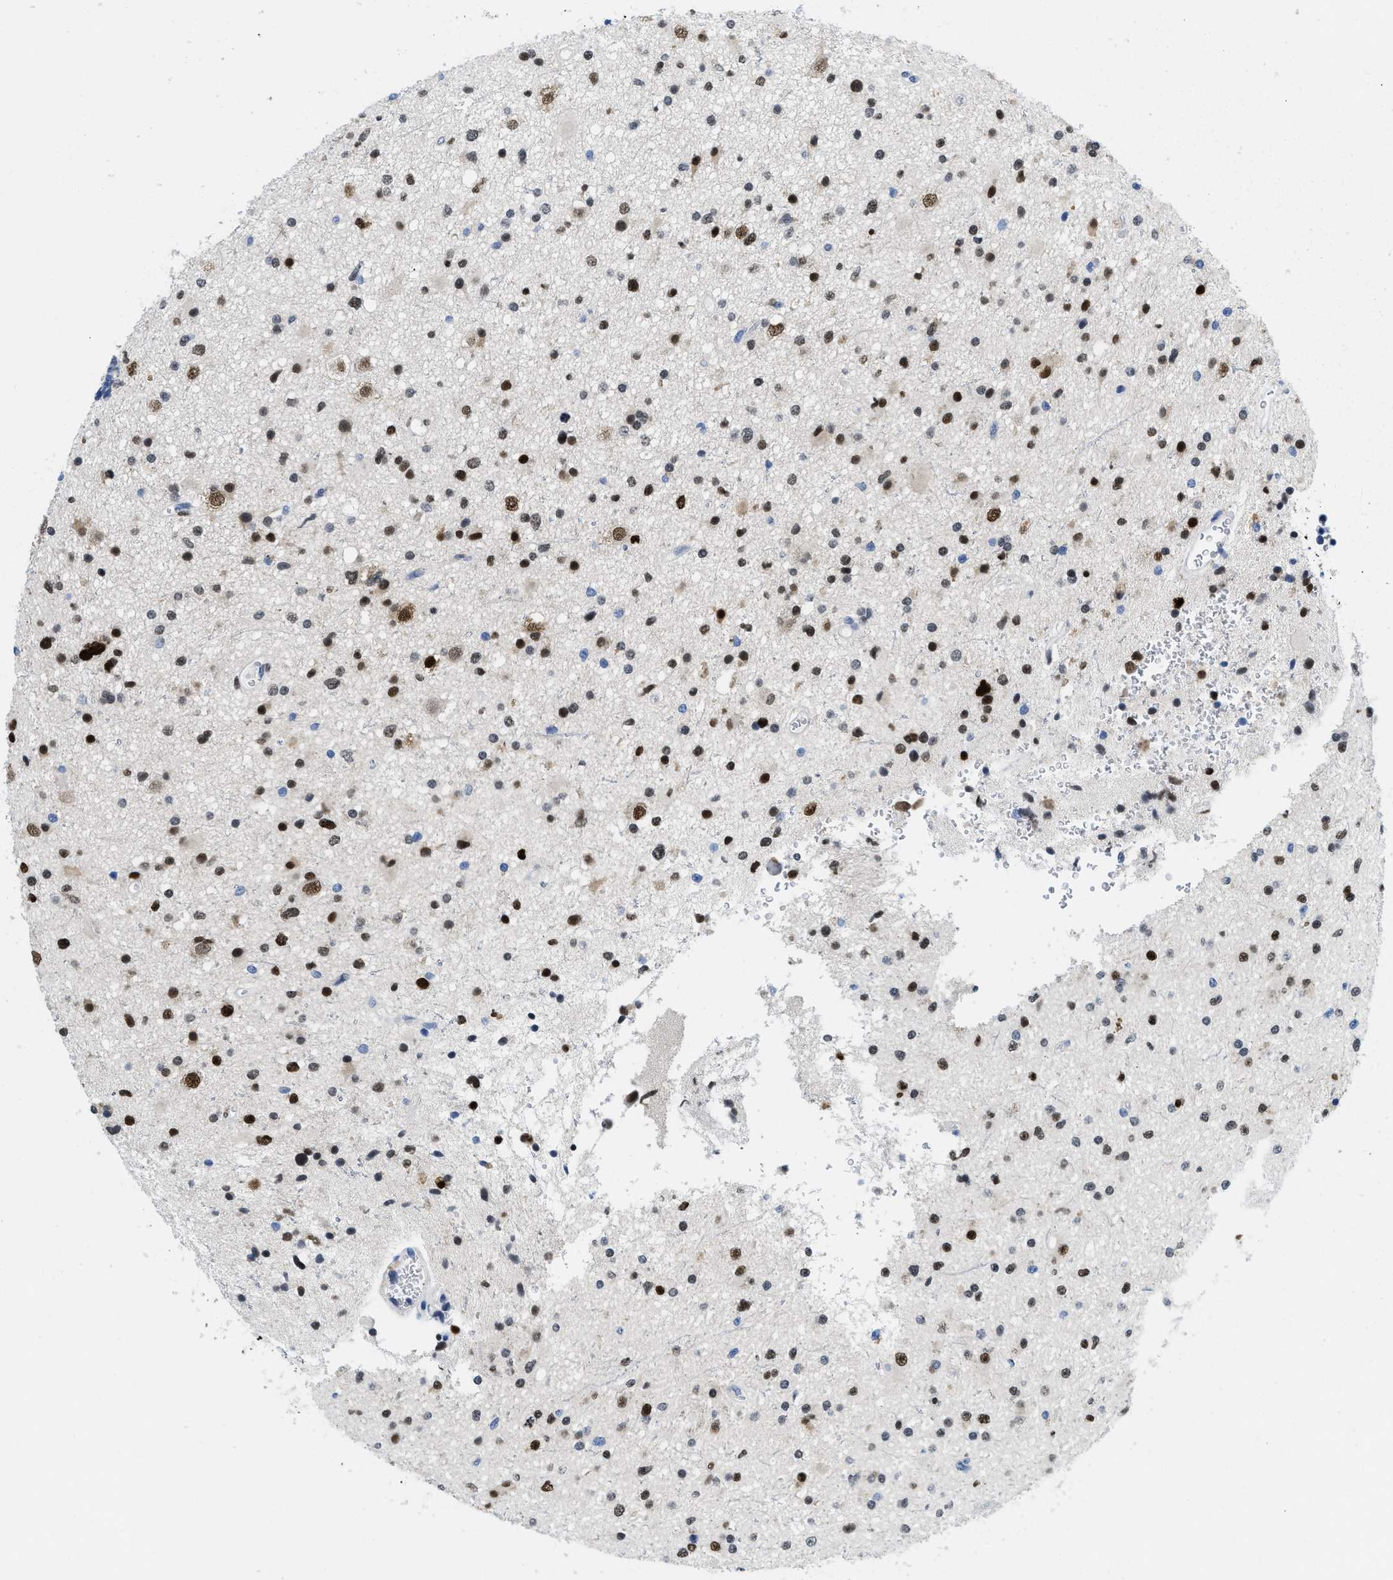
{"staining": {"intensity": "strong", "quantity": ">75%", "location": "nuclear"}, "tissue": "glioma", "cell_type": "Tumor cells", "image_type": "cancer", "snomed": [{"axis": "morphology", "description": "Glioma, malignant, High grade"}, {"axis": "topography", "description": "Brain"}], "caption": "Glioma stained with a protein marker displays strong staining in tumor cells.", "gene": "NFIX", "patient": {"sex": "male", "age": 33}}